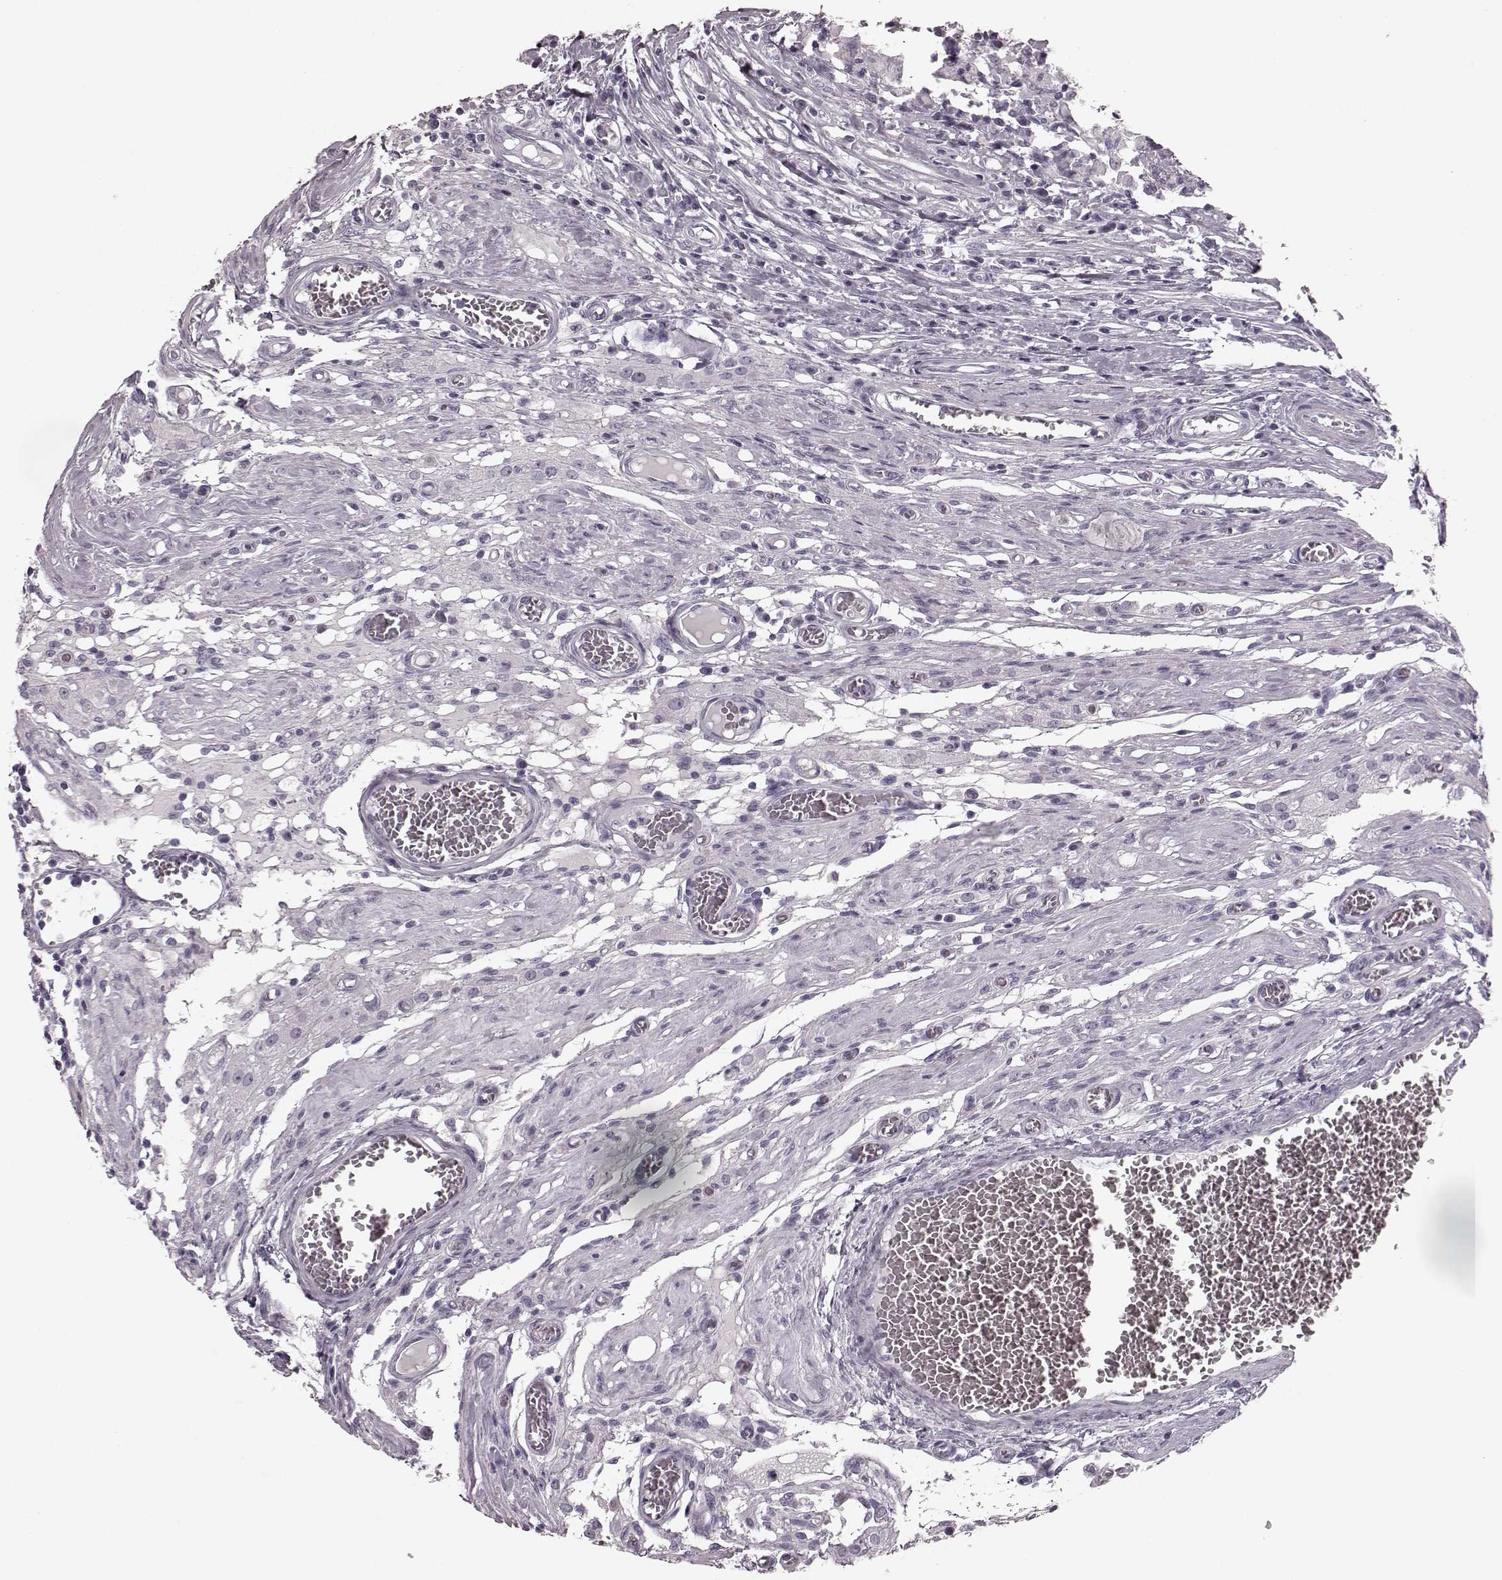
{"staining": {"intensity": "negative", "quantity": "none", "location": "none"}, "tissue": "testis cancer", "cell_type": "Tumor cells", "image_type": "cancer", "snomed": [{"axis": "morphology", "description": "Carcinoma, Embryonal, NOS"}, {"axis": "topography", "description": "Testis"}], "caption": "Protein analysis of testis cancer shows no significant staining in tumor cells.", "gene": "TRPM1", "patient": {"sex": "male", "age": 36}}